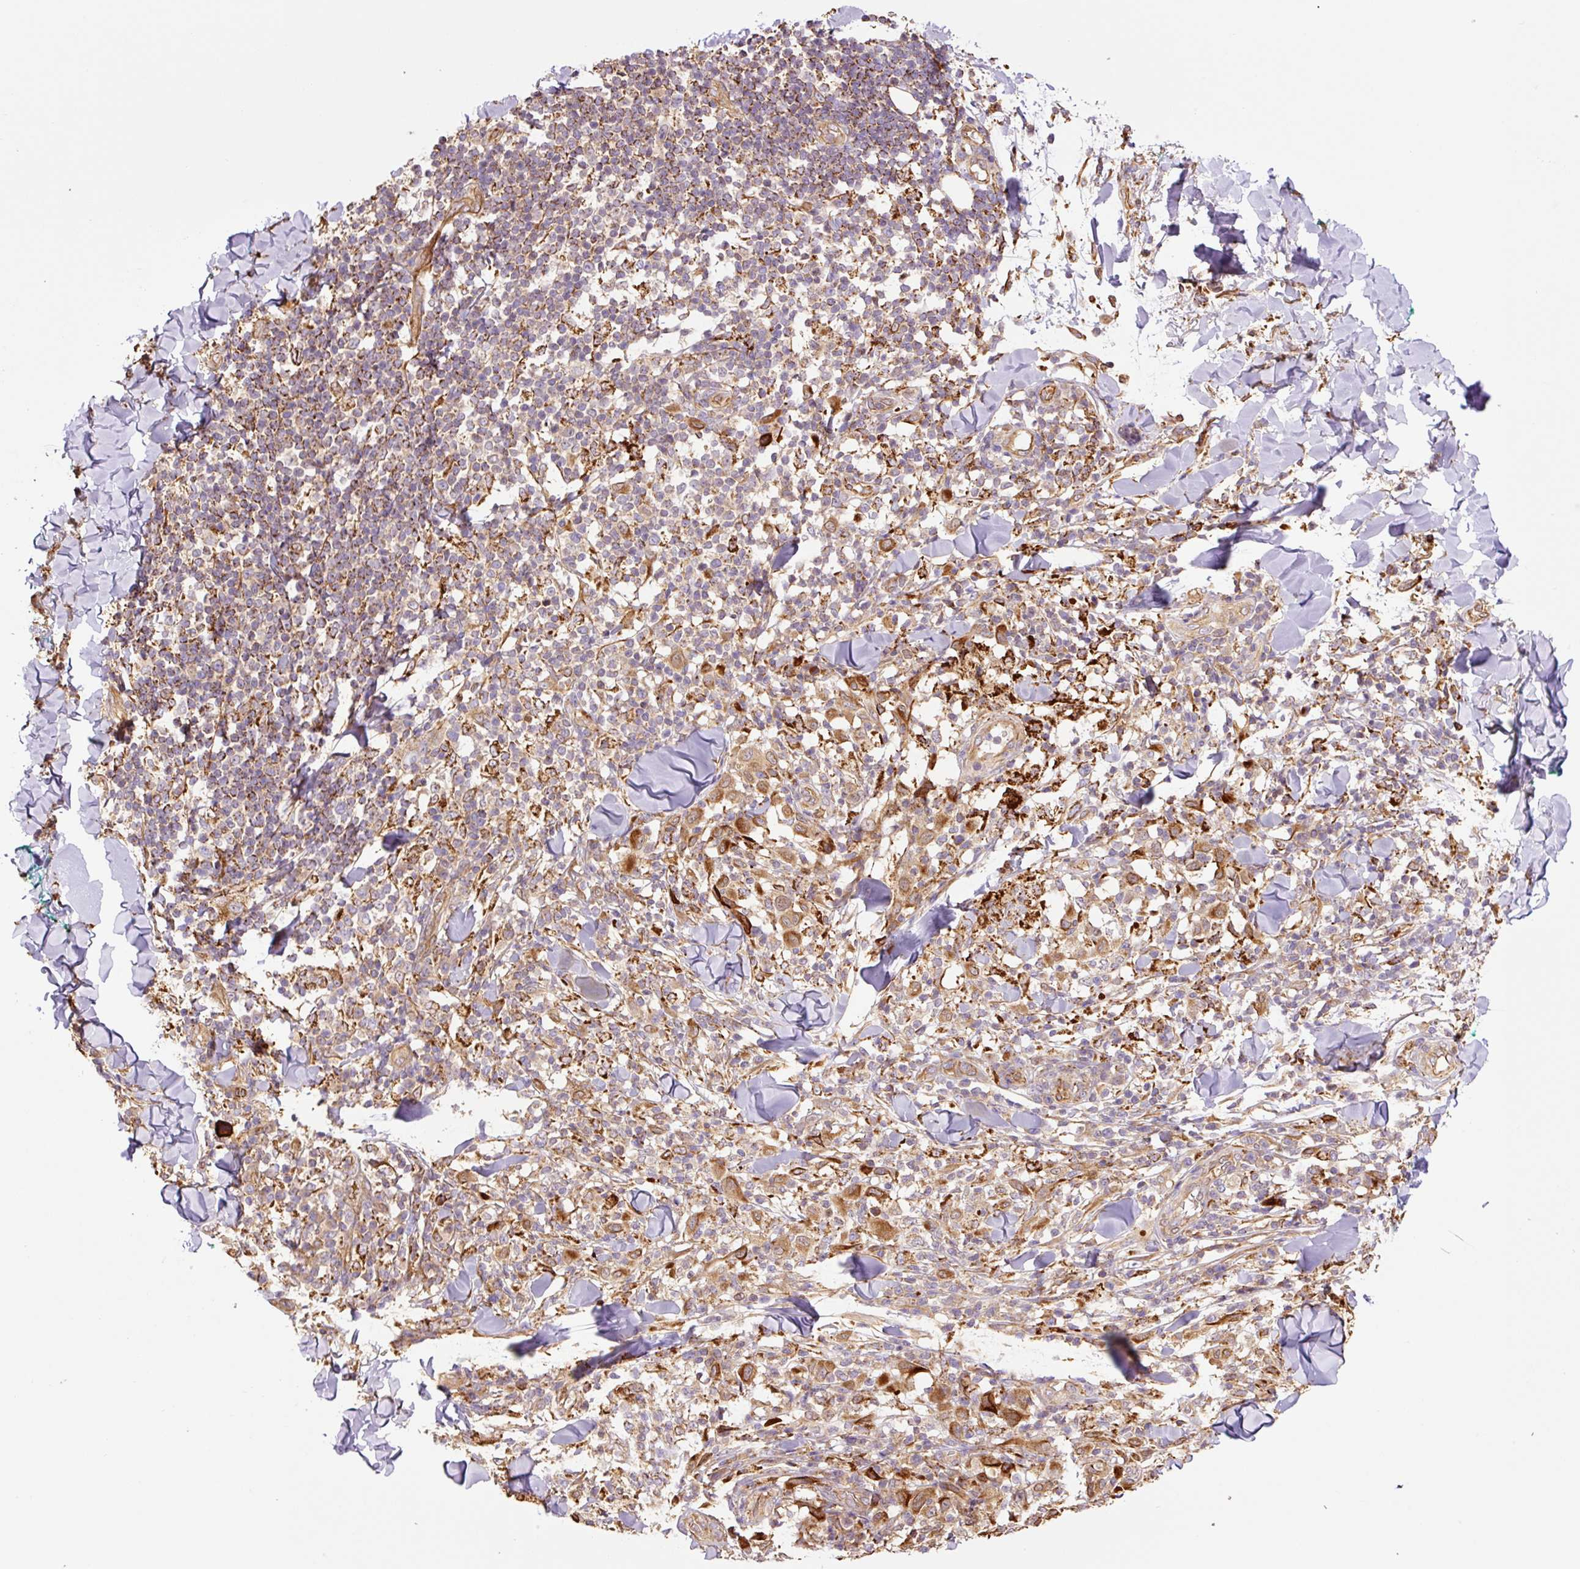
{"staining": {"intensity": "moderate", "quantity": ">75%", "location": "cytoplasmic/membranous"}, "tissue": "melanoma", "cell_type": "Tumor cells", "image_type": "cancer", "snomed": [{"axis": "morphology", "description": "Malignant melanoma, NOS"}, {"axis": "topography", "description": "Skin"}], "caption": "Malignant melanoma stained for a protein exhibits moderate cytoplasmic/membranous positivity in tumor cells. The protein of interest is shown in brown color, while the nuclei are stained blue.", "gene": "PCK2", "patient": {"sex": "male", "age": 66}}